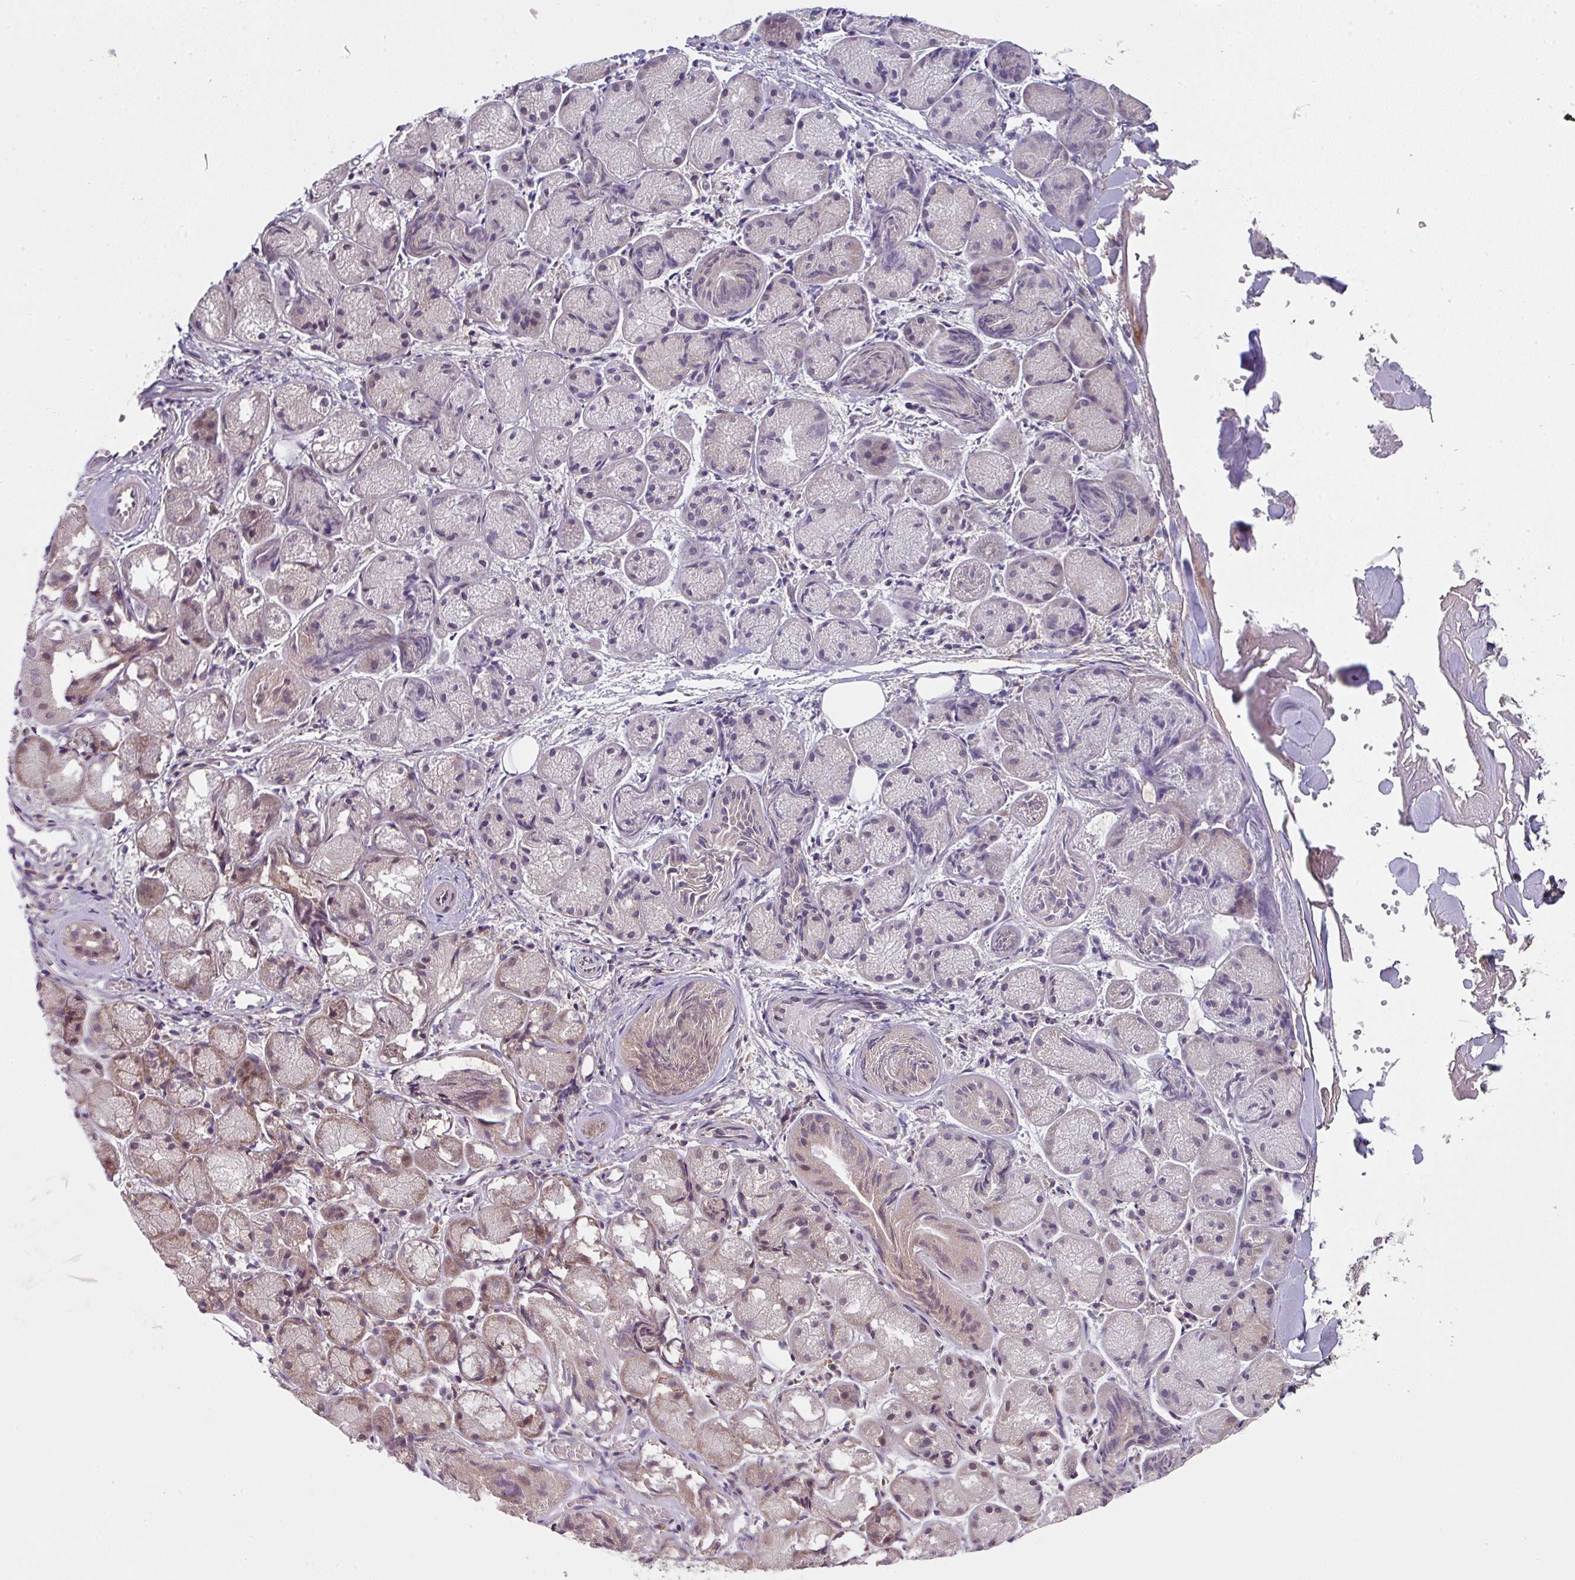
{"staining": {"intensity": "weak", "quantity": "25%-75%", "location": "cytoplasmic/membranous"}, "tissue": "salivary gland", "cell_type": "Glandular cells", "image_type": "normal", "snomed": [{"axis": "morphology", "description": "Normal tissue, NOS"}, {"axis": "topography", "description": "Salivary gland"}], "caption": "Immunohistochemistry image of normal salivary gland: human salivary gland stained using IHC demonstrates low levels of weak protein expression localized specifically in the cytoplasmic/membranous of glandular cells, appearing as a cytoplasmic/membranous brown color.", "gene": "CAMLG", "patient": {"sex": "female", "age": 24}}